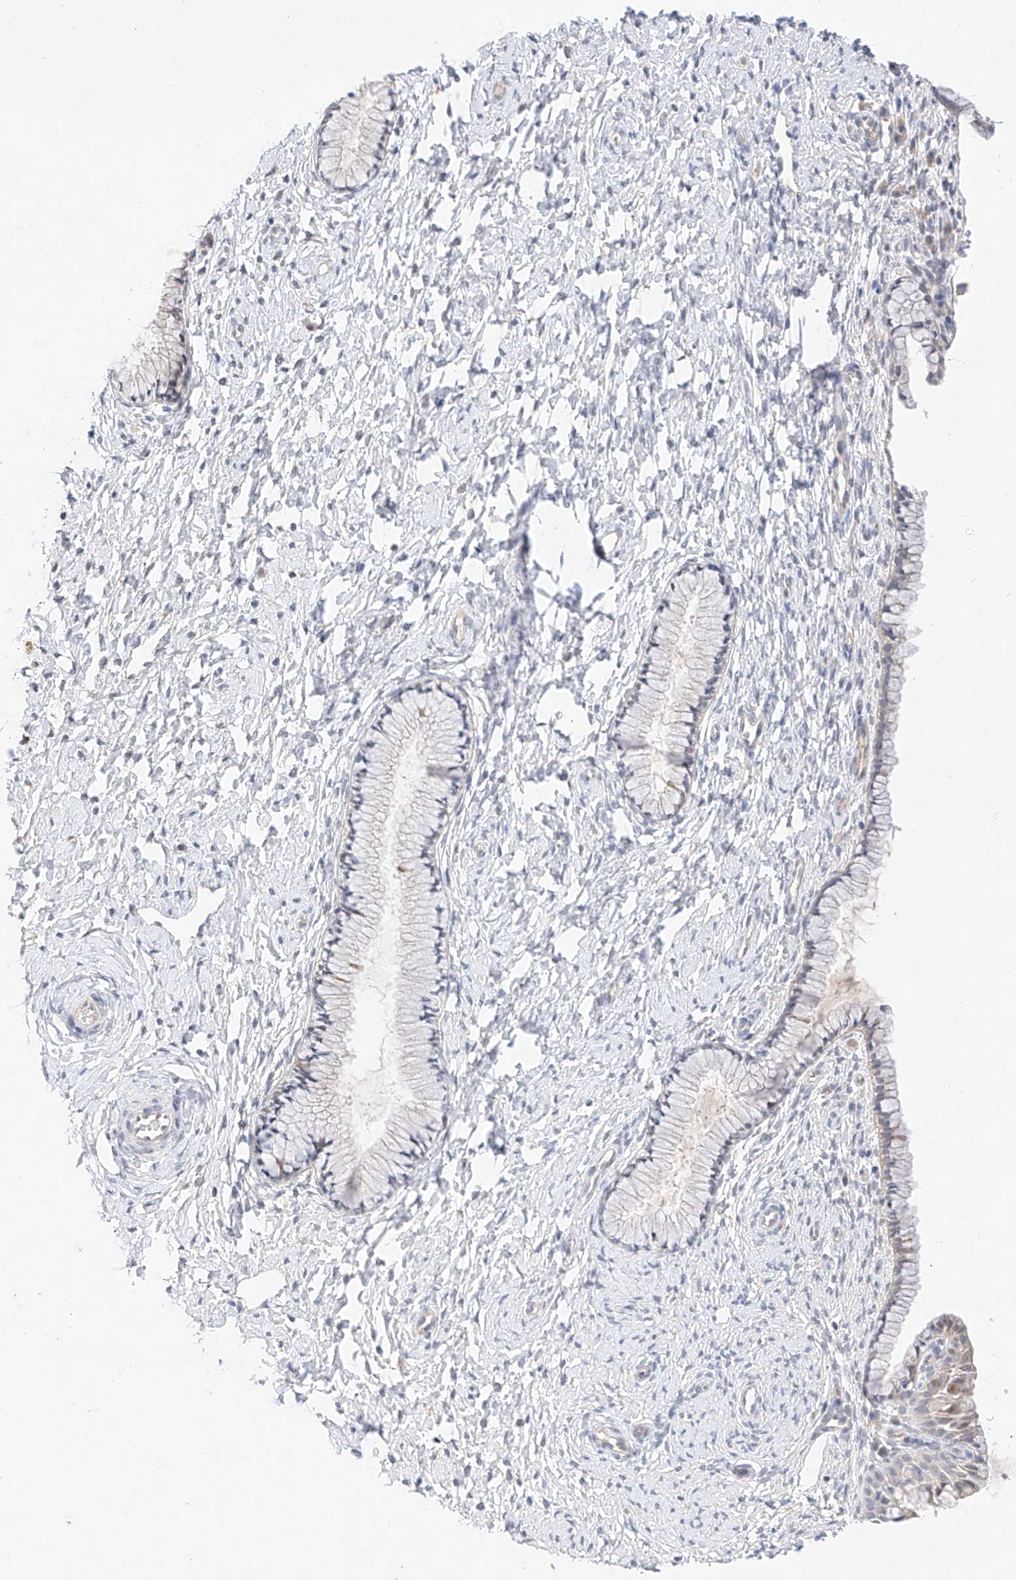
{"staining": {"intensity": "negative", "quantity": "none", "location": "none"}, "tissue": "cervix", "cell_type": "Glandular cells", "image_type": "normal", "snomed": [{"axis": "morphology", "description": "Normal tissue, NOS"}, {"axis": "topography", "description": "Cervix"}], "caption": "DAB (3,3'-diaminobenzidine) immunohistochemical staining of benign cervix exhibits no significant expression in glandular cells.", "gene": "IL22RA2", "patient": {"sex": "female", "age": 33}}